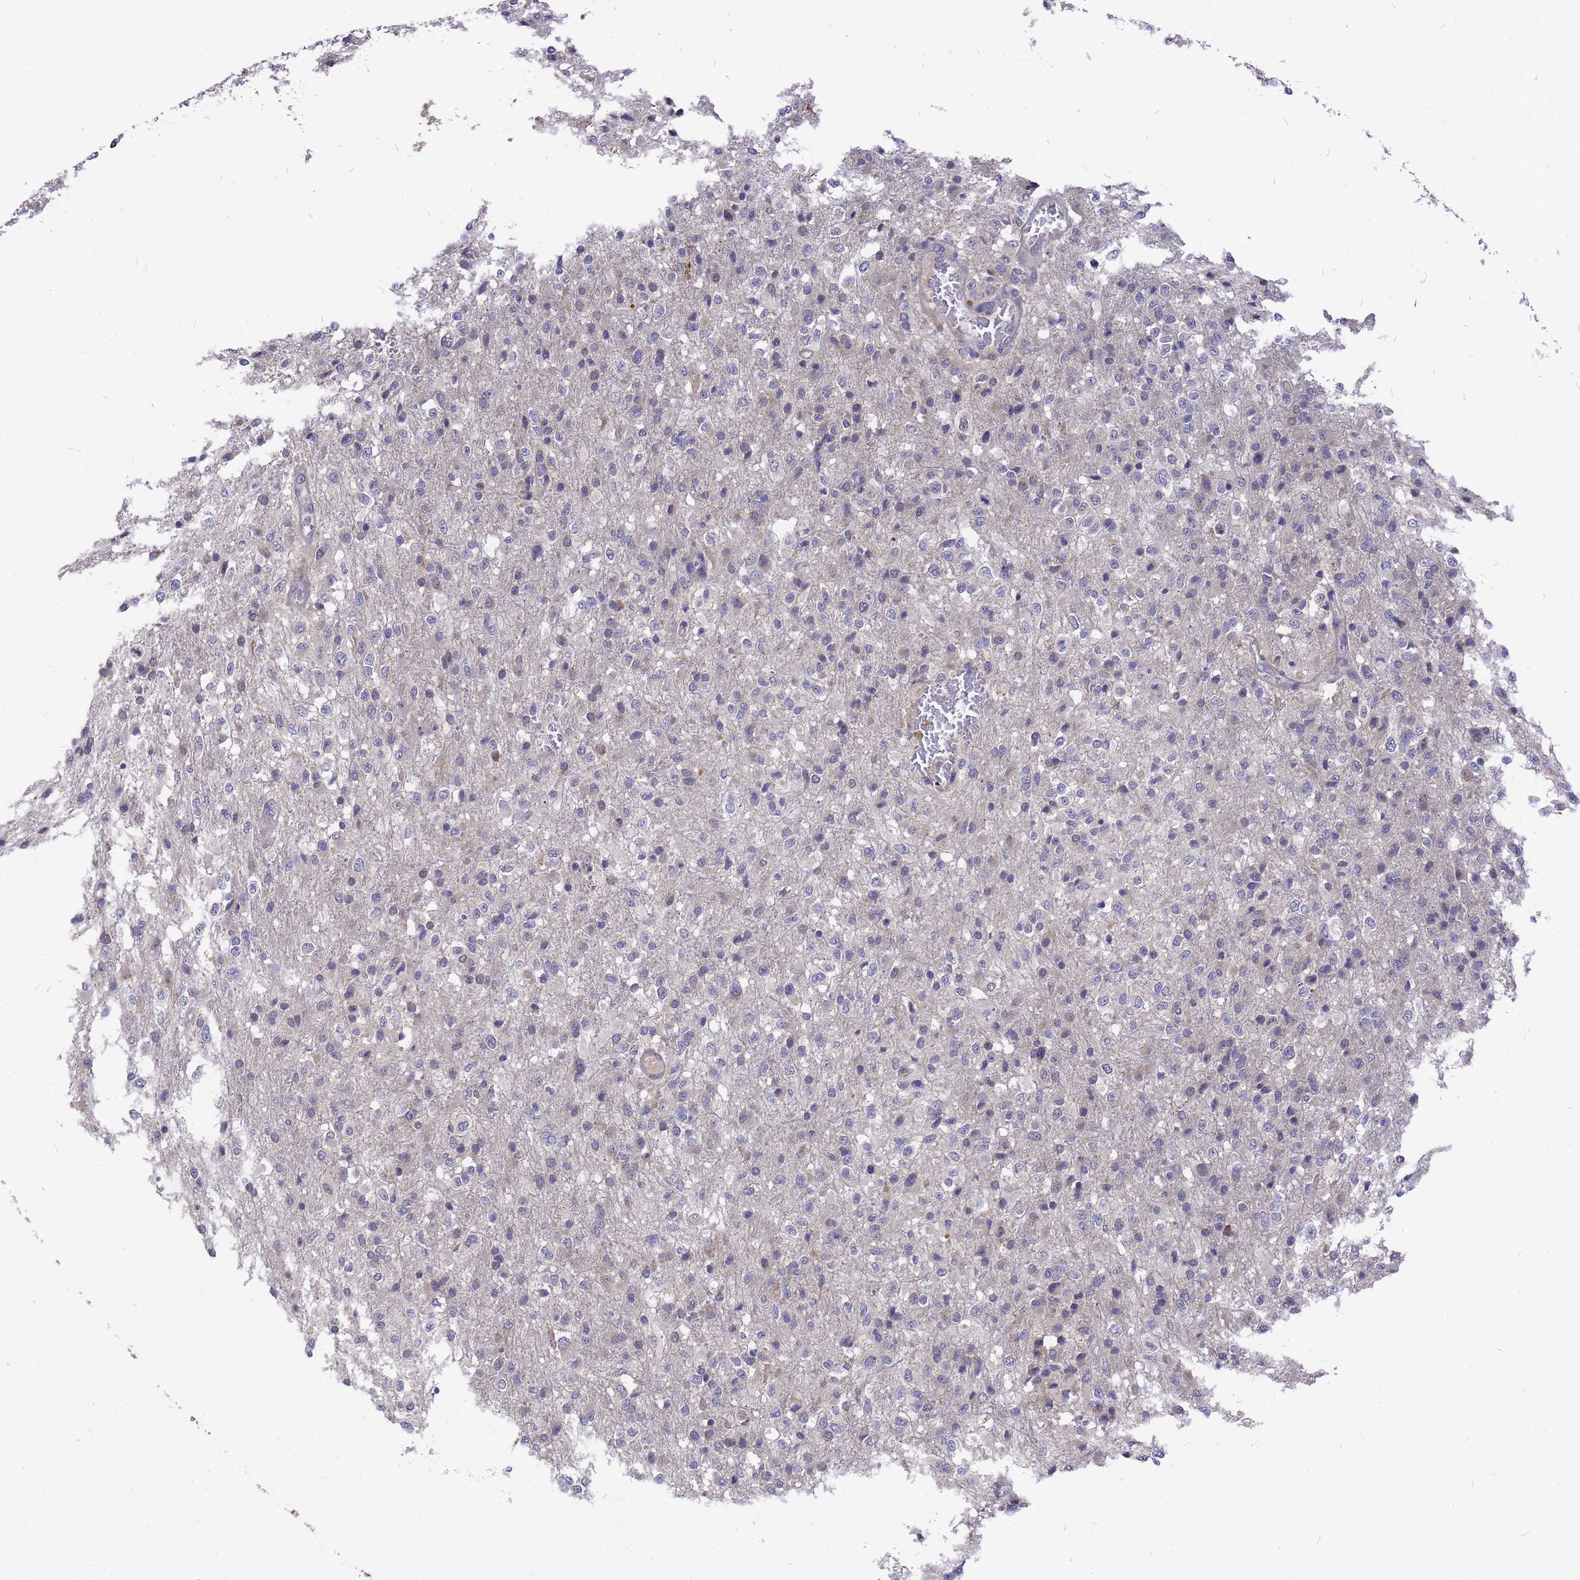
{"staining": {"intensity": "negative", "quantity": "none", "location": "none"}, "tissue": "glioma", "cell_type": "Tumor cells", "image_type": "cancer", "snomed": [{"axis": "morphology", "description": "Glioma, malignant, High grade"}, {"axis": "topography", "description": "Brain"}], "caption": "The micrograph displays no significant staining in tumor cells of malignant glioma (high-grade).", "gene": "ZNF717", "patient": {"sex": "female", "age": 74}}